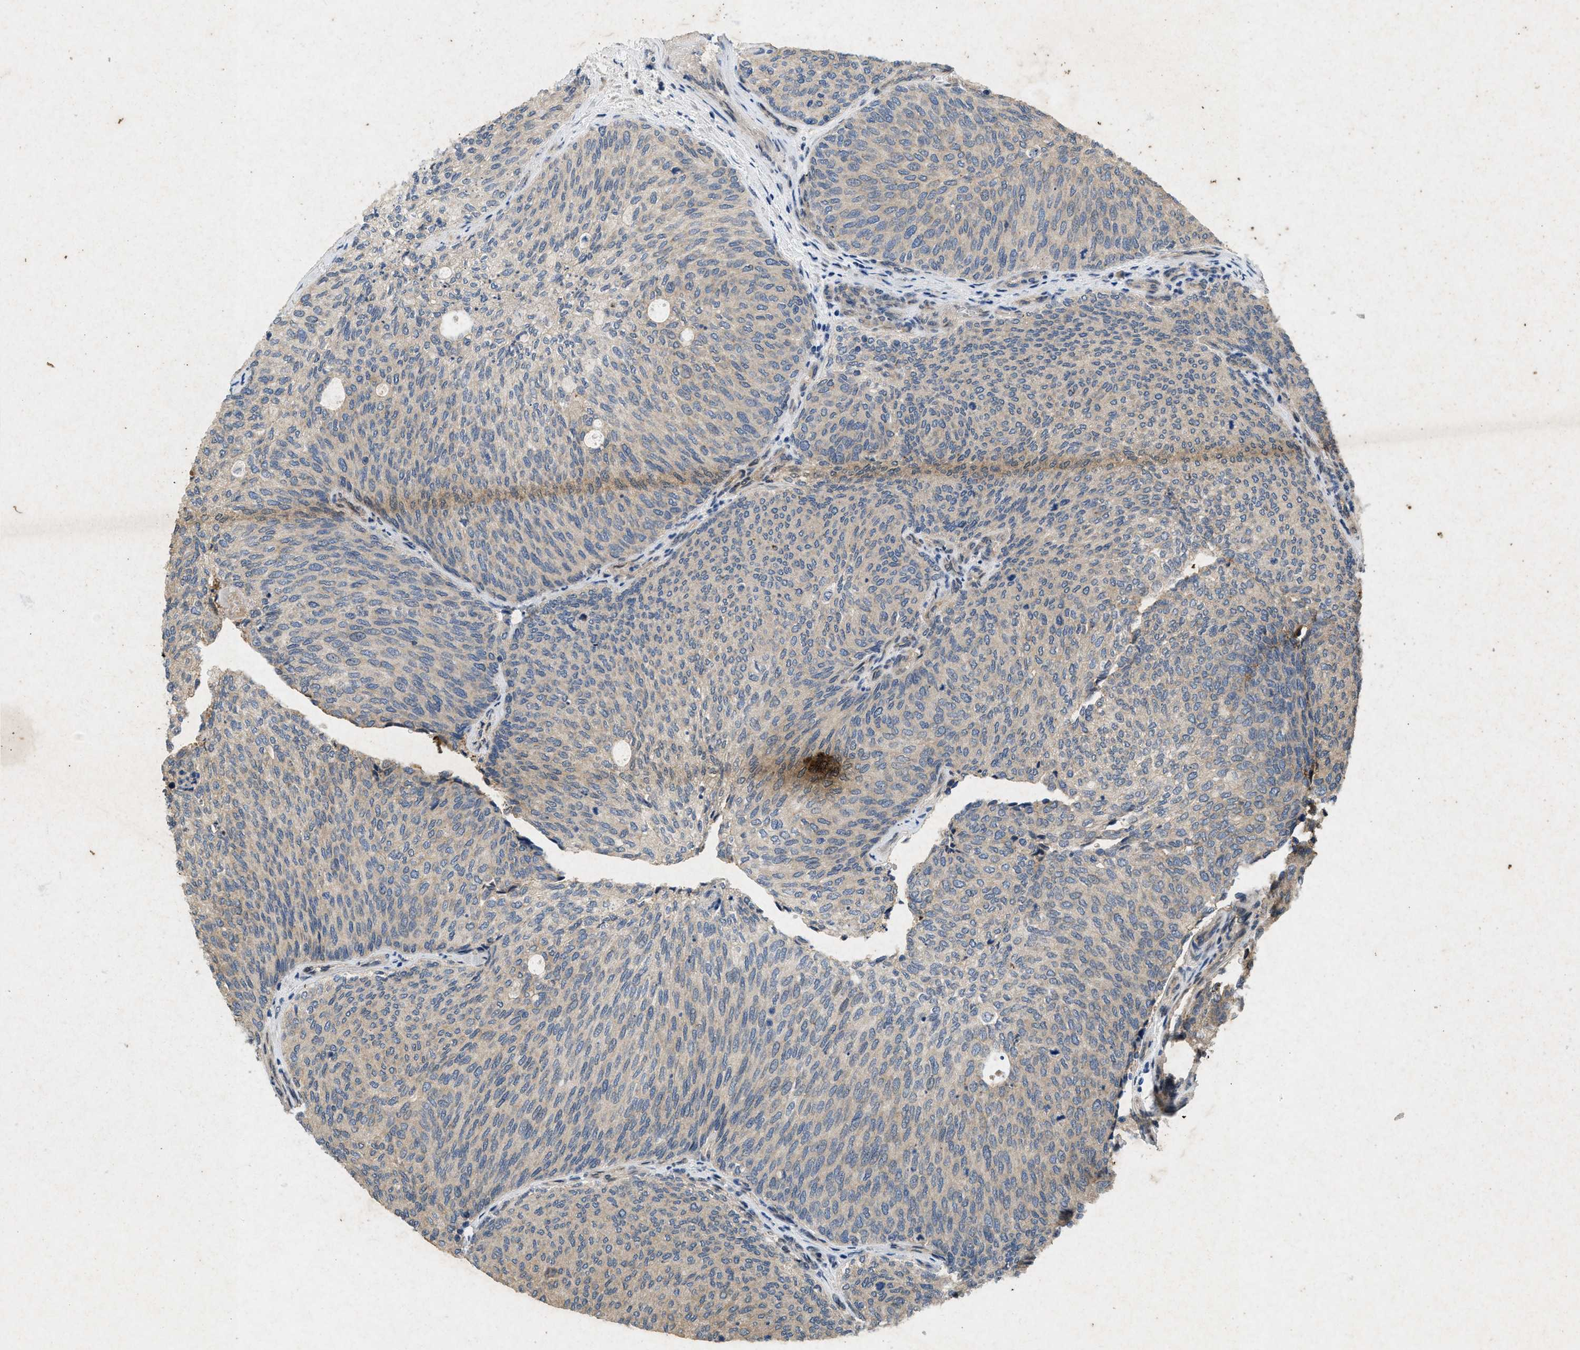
{"staining": {"intensity": "negative", "quantity": "none", "location": "none"}, "tissue": "urothelial cancer", "cell_type": "Tumor cells", "image_type": "cancer", "snomed": [{"axis": "morphology", "description": "Urothelial carcinoma, Low grade"}, {"axis": "topography", "description": "Urinary bladder"}], "caption": "Immunohistochemical staining of urothelial carcinoma (low-grade) exhibits no significant staining in tumor cells.", "gene": "PRKG2", "patient": {"sex": "female", "age": 79}}